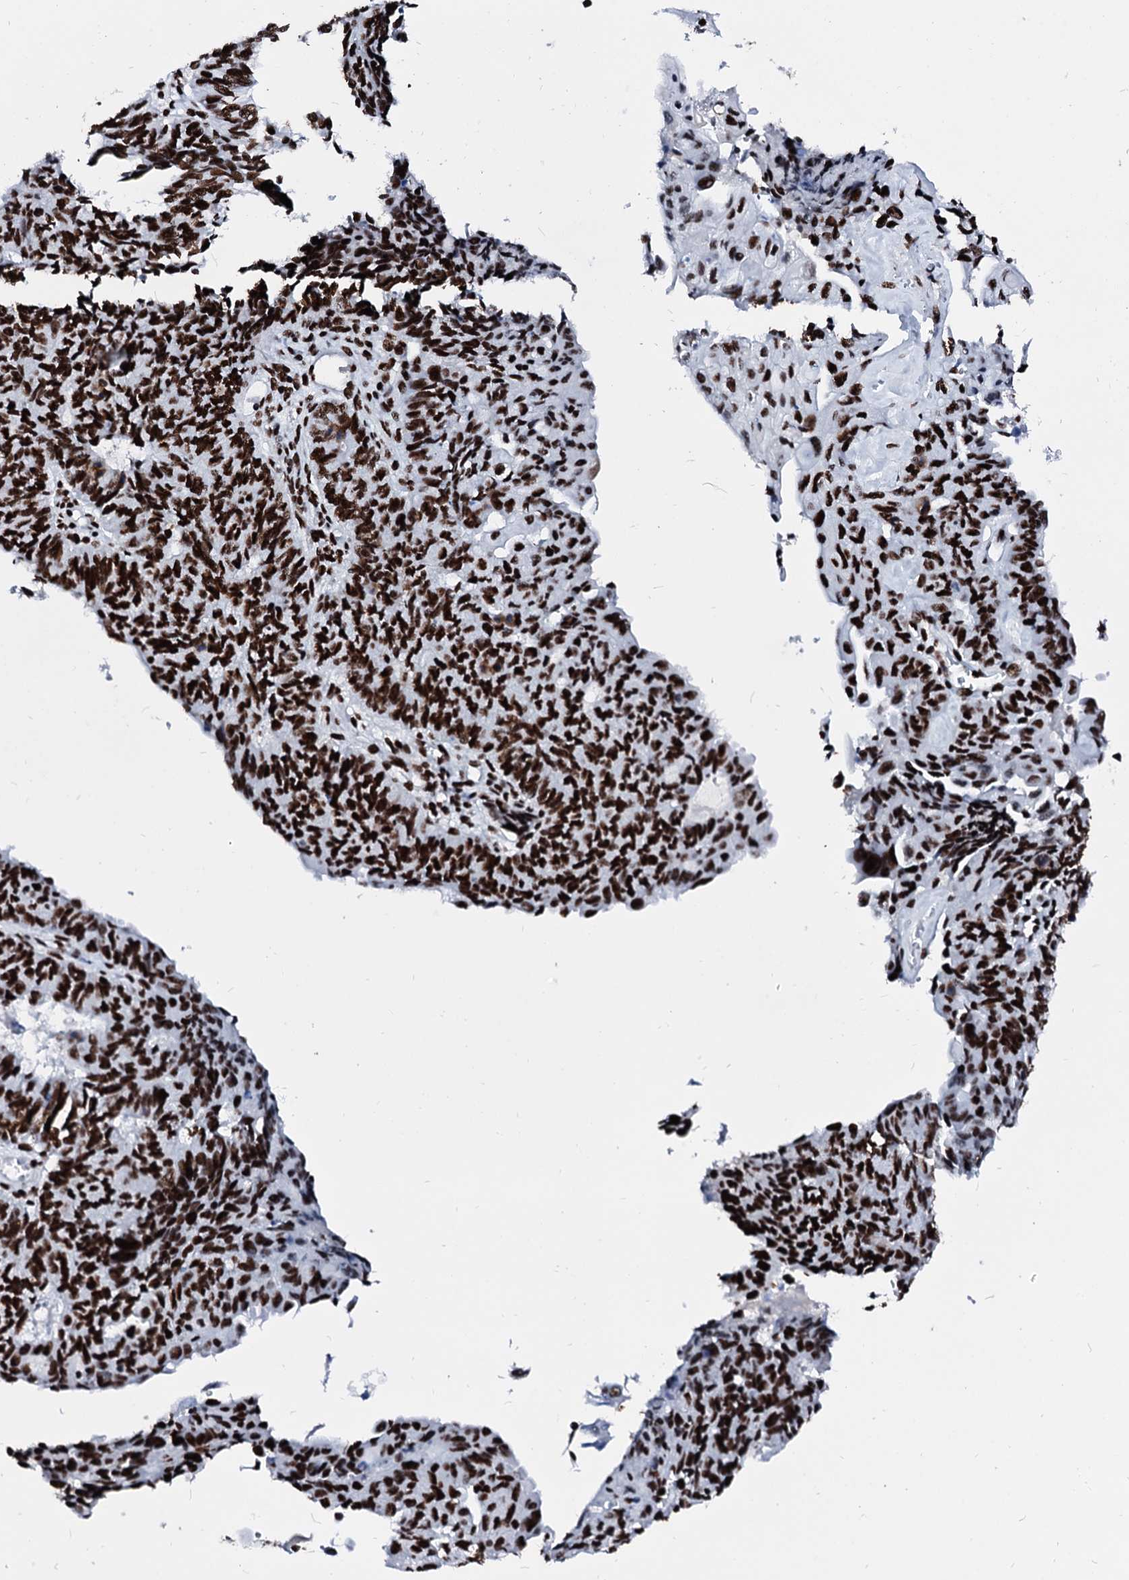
{"staining": {"intensity": "strong", "quantity": ">75%", "location": "nuclear"}, "tissue": "endometrial cancer", "cell_type": "Tumor cells", "image_type": "cancer", "snomed": [{"axis": "morphology", "description": "Adenocarcinoma, NOS"}, {"axis": "topography", "description": "Endometrium"}], "caption": "Brown immunohistochemical staining in human adenocarcinoma (endometrial) shows strong nuclear expression in approximately >75% of tumor cells.", "gene": "RALY", "patient": {"sex": "female", "age": 32}}